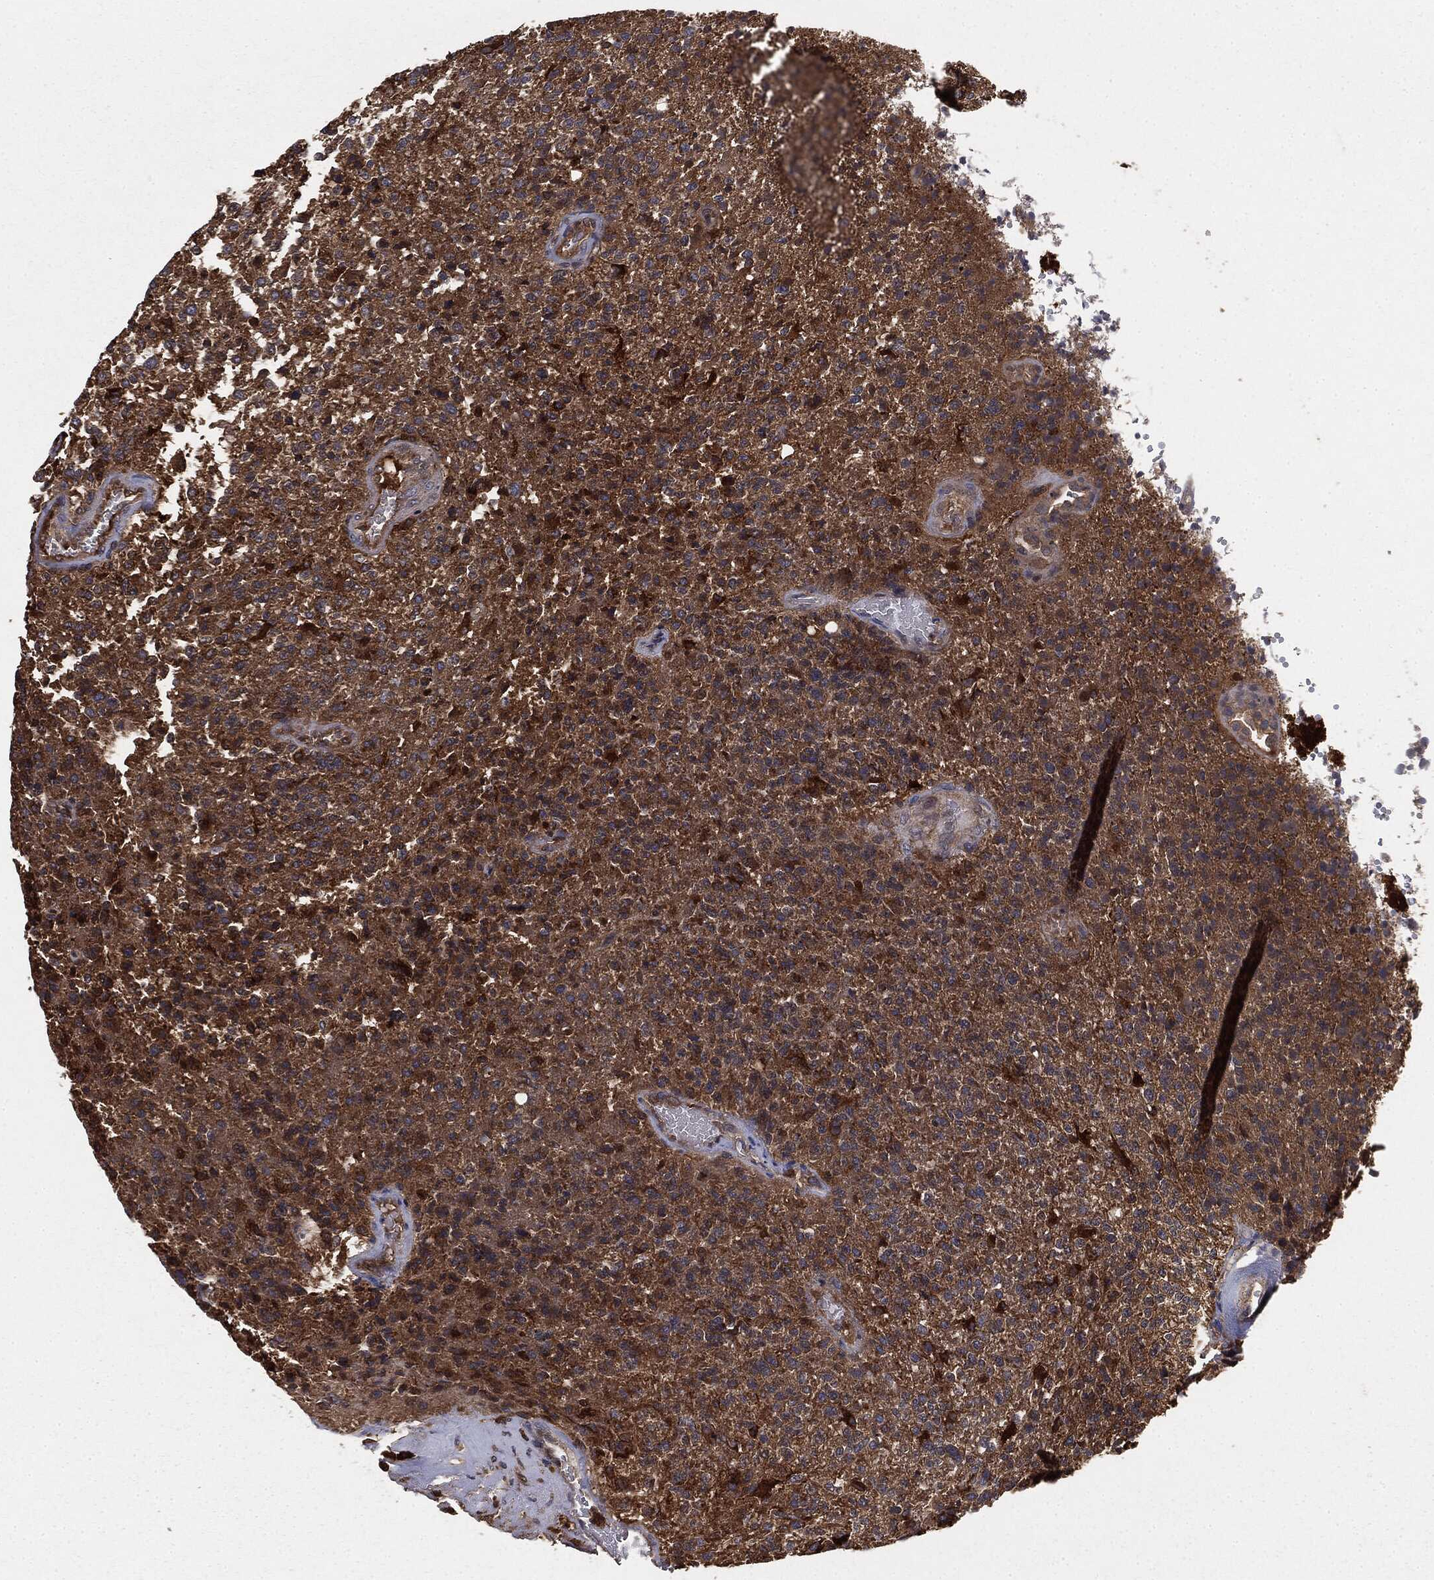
{"staining": {"intensity": "moderate", "quantity": "<25%", "location": "cytoplasmic/membranous"}, "tissue": "glioma", "cell_type": "Tumor cells", "image_type": "cancer", "snomed": [{"axis": "morphology", "description": "Glioma, malignant, High grade"}, {"axis": "topography", "description": "Brain"}], "caption": "Malignant high-grade glioma was stained to show a protein in brown. There is low levels of moderate cytoplasmic/membranous positivity in approximately <25% of tumor cells.", "gene": "GNB5", "patient": {"sex": "male", "age": 56}}